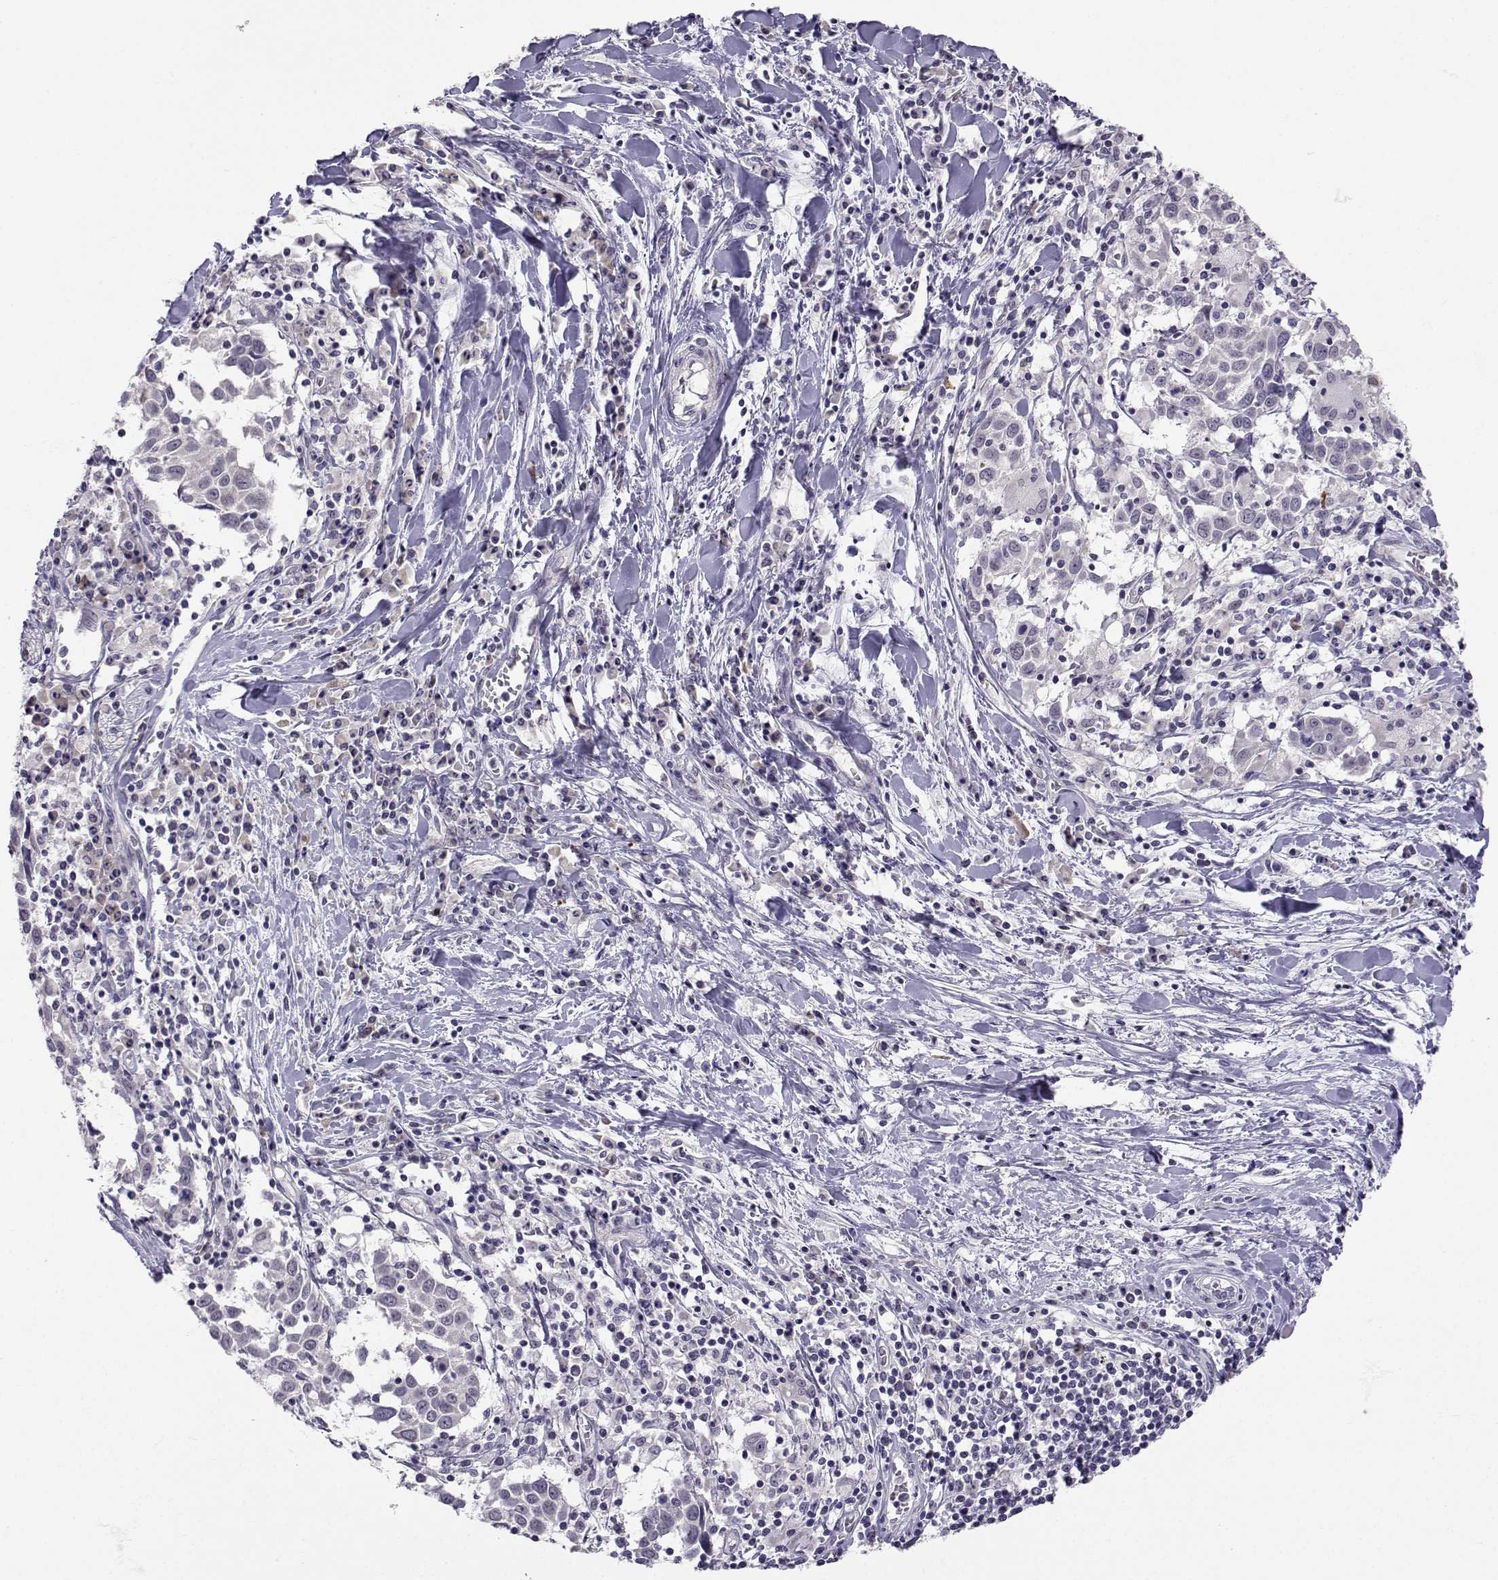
{"staining": {"intensity": "negative", "quantity": "none", "location": "none"}, "tissue": "lung cancer", "cell_type": "Tumor cells", "image_type": "cancer", "snomed": [{"axis": "morphology", "description": "Squamous cell carcinoma, NOS"}, {"axis": "topography", "description": "Lung"}], "caption": "Immunohistochemical staining of squamous cell carcinoma (lung) reveals no significant positivity in tumor cells.", "gene": "SLC6A3", "patient": {"sex": "male", "age": 57}}